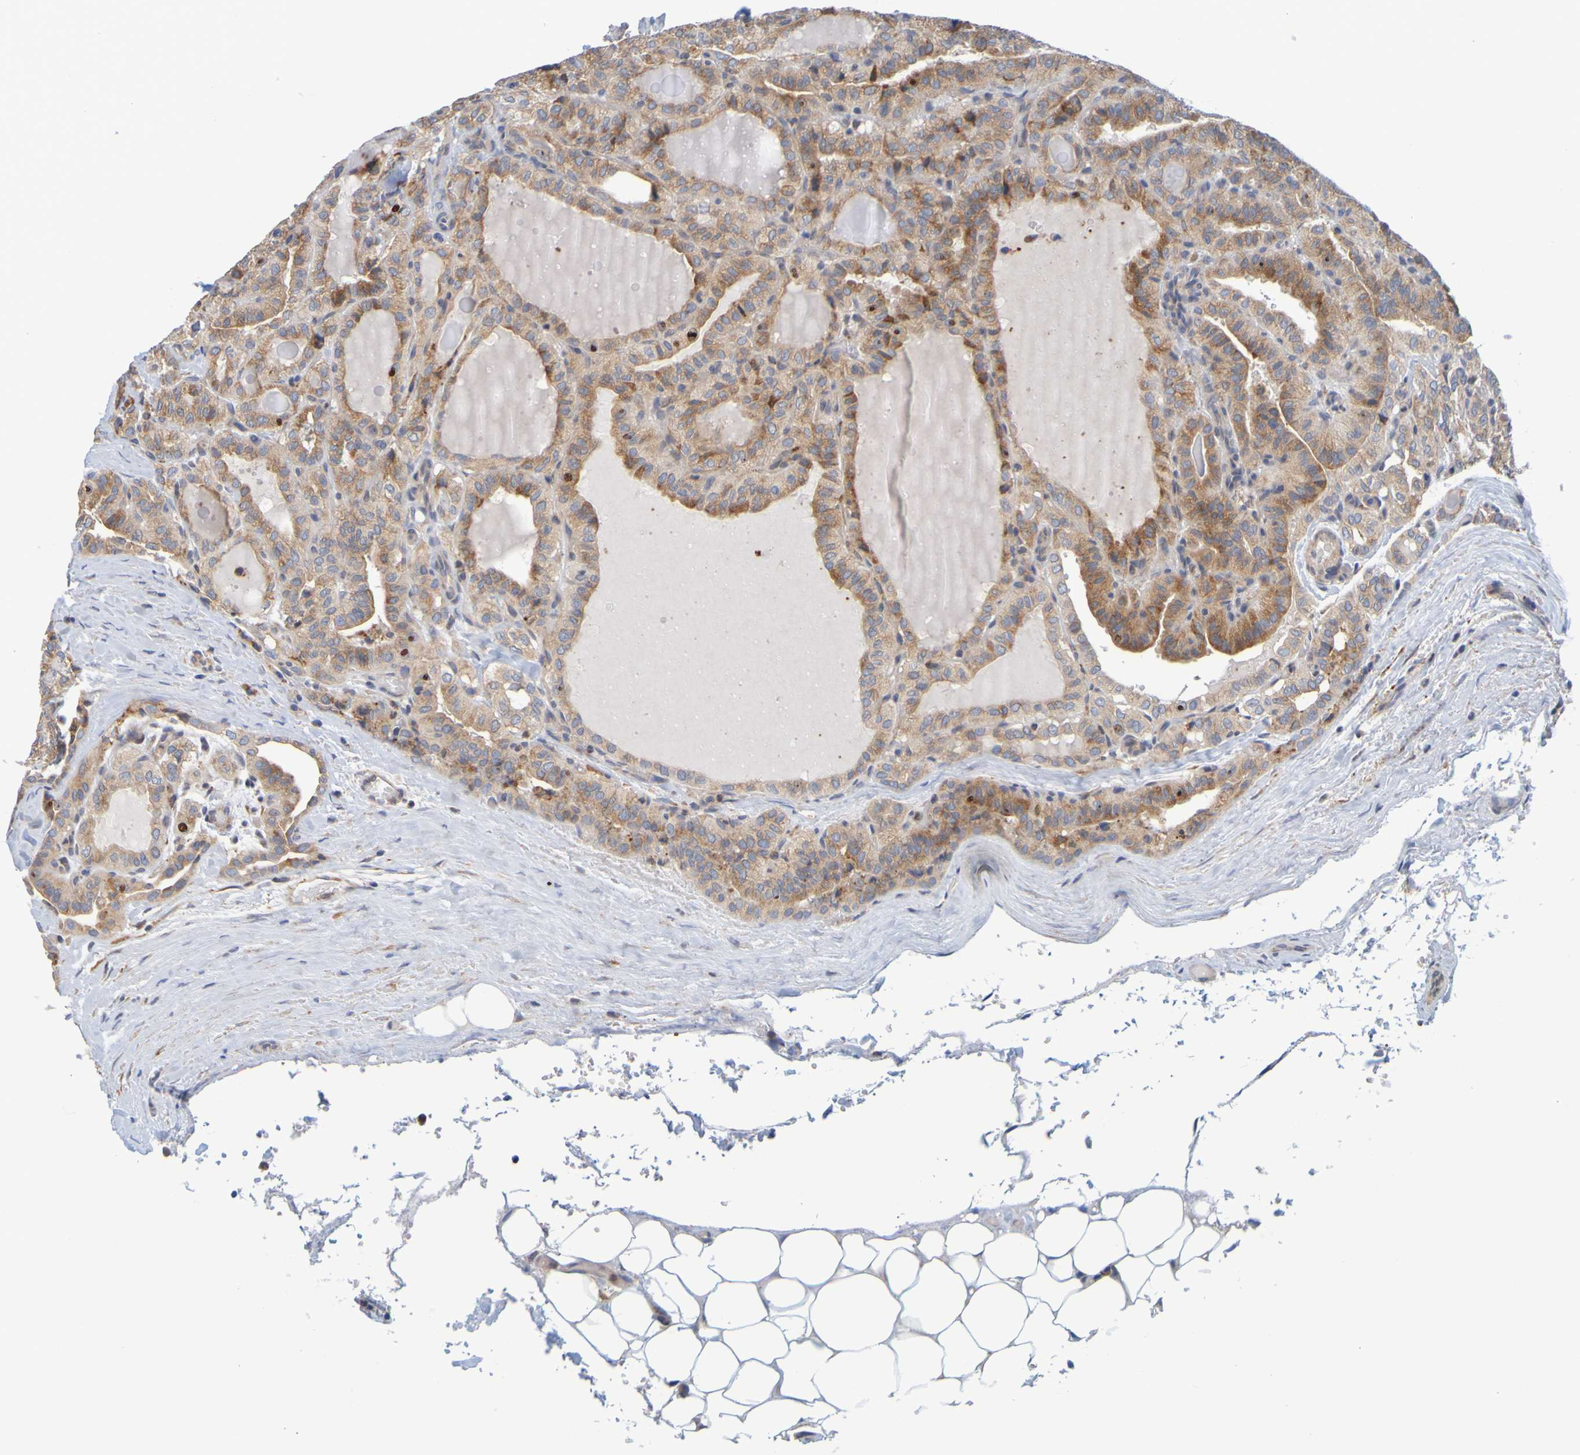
{"staining": {"intensity": "moderate", "quantity": ">75%", "location": "cytoplasmic/membranous"}, "tissue": "thyroid cancer", "cell_type": "Tumor cells", "image_type": "cancer", "snomed": [{"axis": "morphology", "description": "Papillary adenocarcinoma, NOS"}, {"axis": "topography", "description": "Thyroid gland"}], "caption": "A brown stain highlights moderate cytoplasmic/membranous staining of a protein in thyroid cancer (papillary adenocarcinoma) tumor cells.", "gene": "SIL1", "patient": {"sex": "male", "age": 77}}